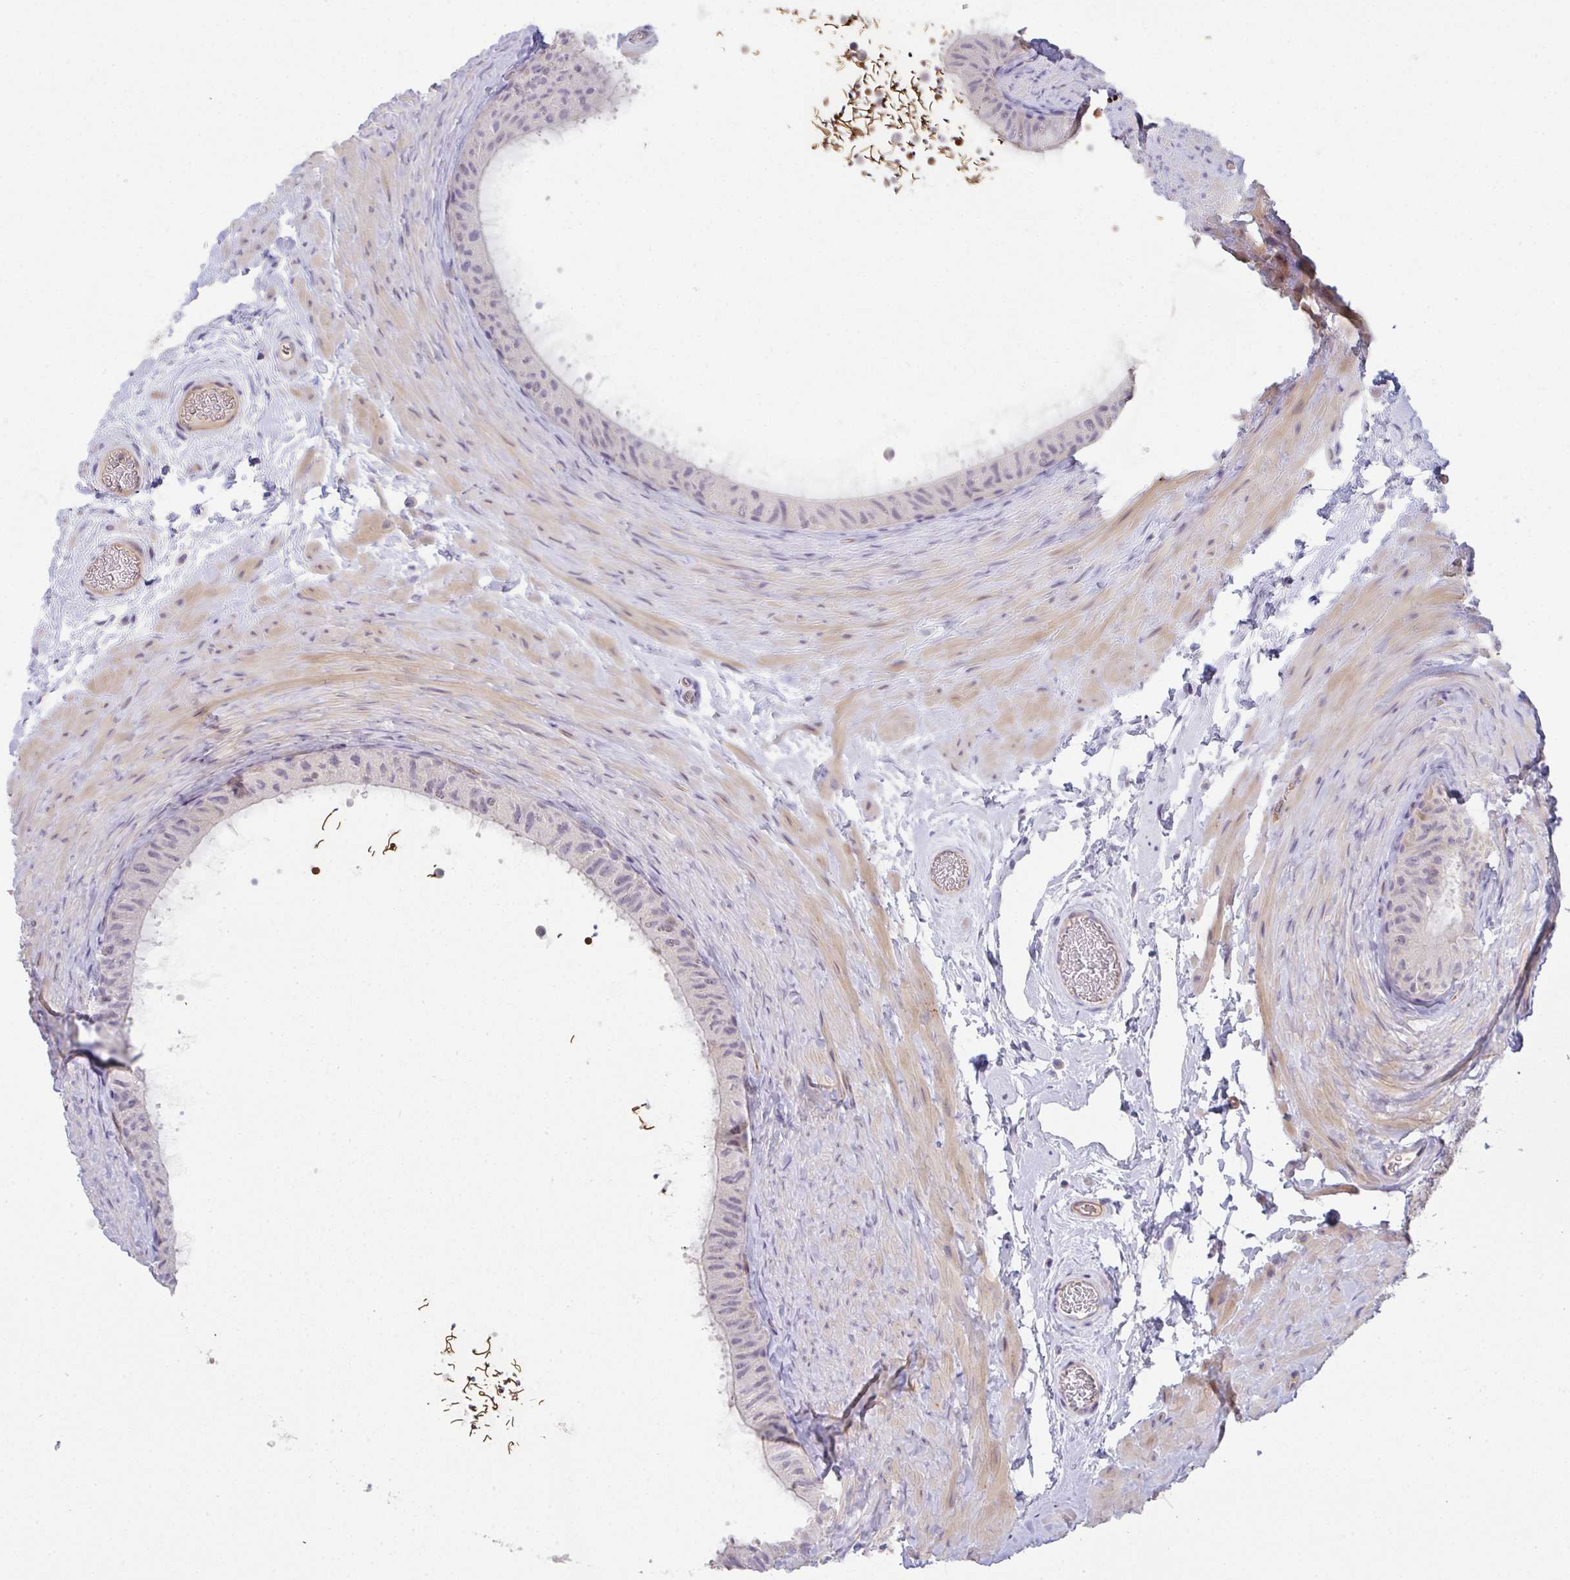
{"staining": {"intensity": "weak", "quantity": "<25%", "location": "nuclear"}, "tissue": "epididymis", "cell_type": "Glandular cells", "image_type": "normal", "snomed": [{"axis": "morphology", "description": "Normal tissue, NOS"}, {"axis": "topography", "description": "Epididymis, spermatic cord, NOS"}, {"axis": "topography", "description": "Epididymis"}], "caption": "Human epididymis stained for a protein using immunohistochemistry shows no positivity in glandular cells.", "gene": "FILIP1", "patient": {"sex": "male", "age": 31}}